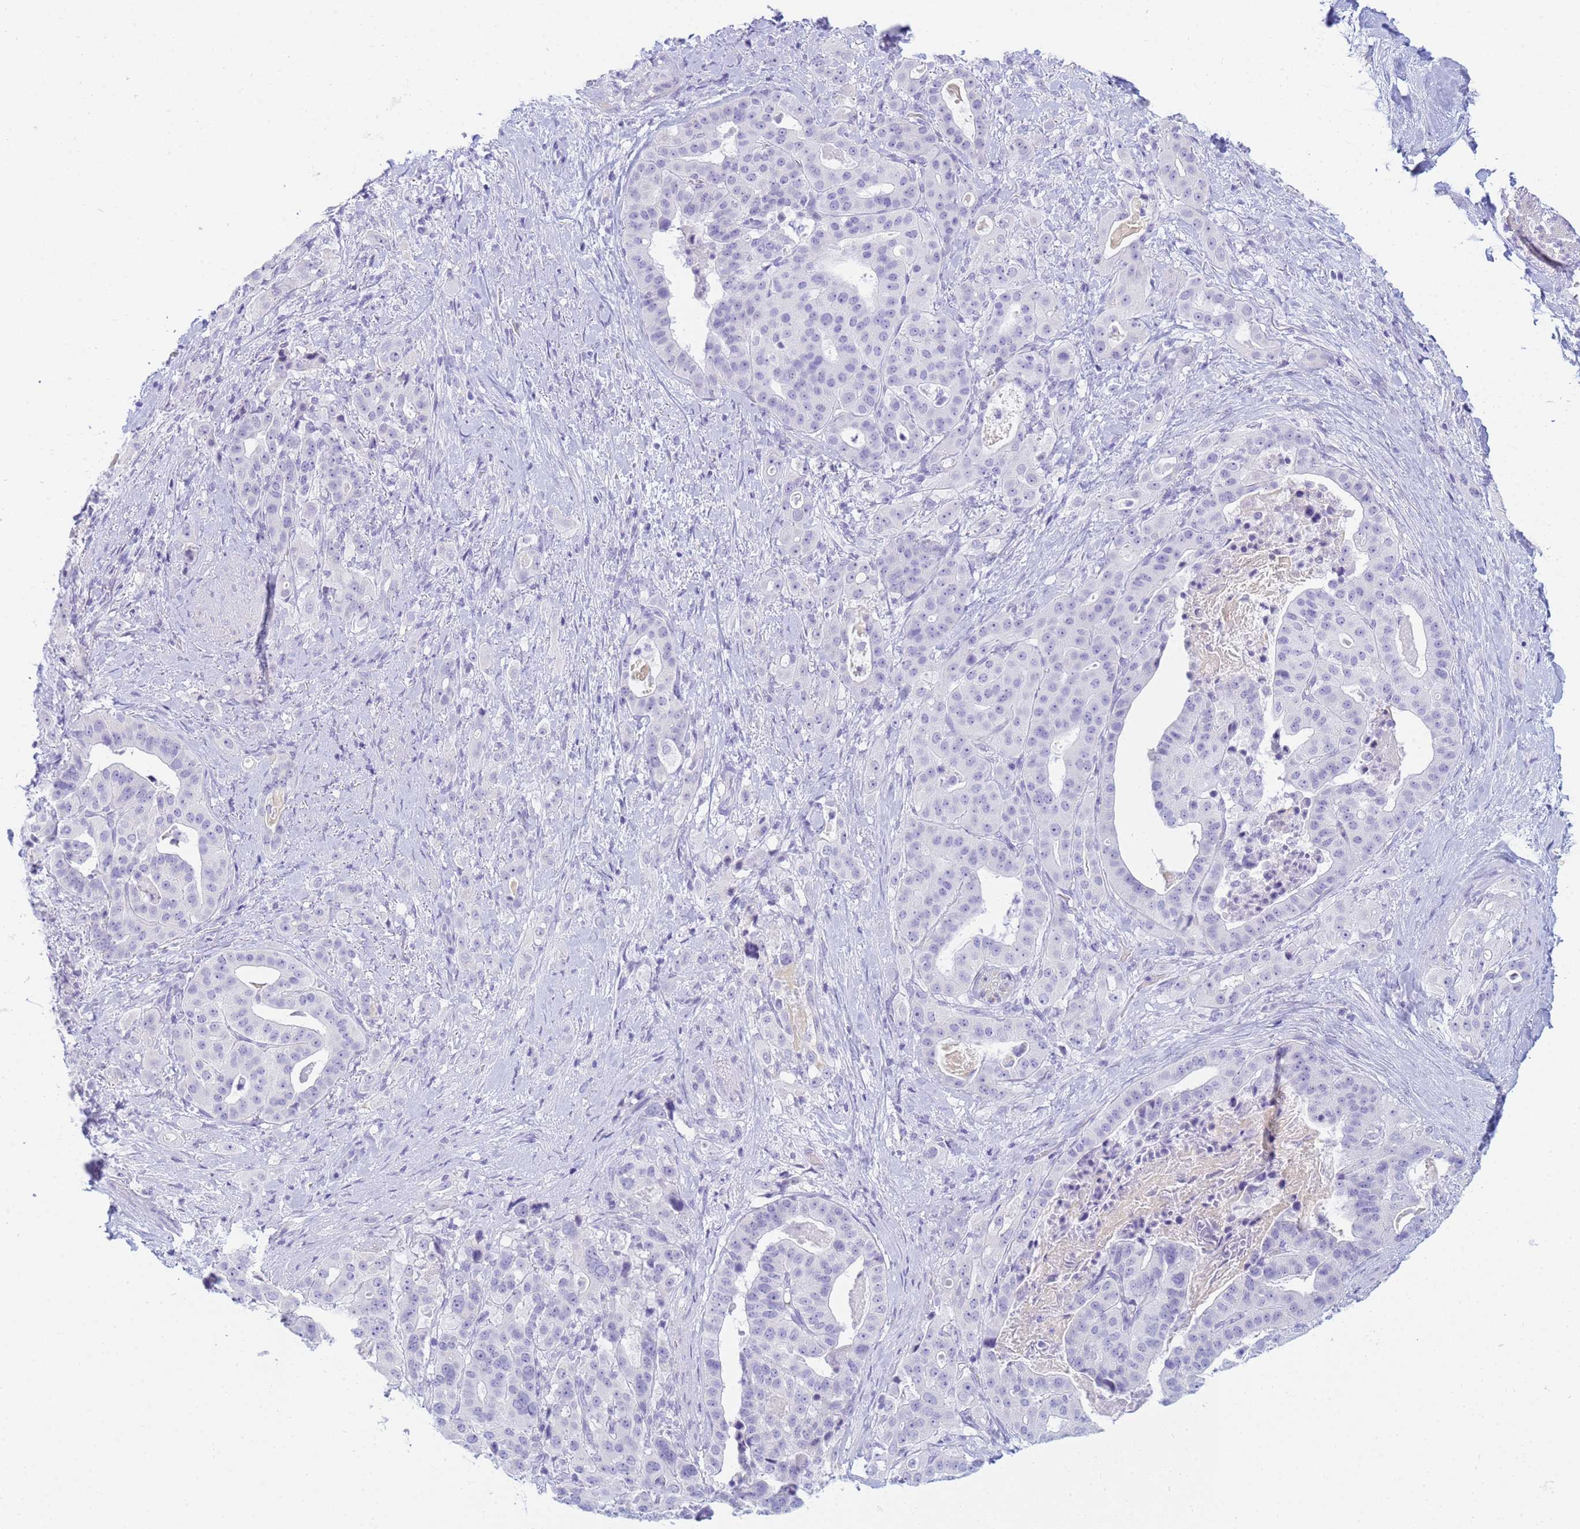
{"staining": {"intensity": "negative", "quantity": "none", "location": "none"}, "tissue": "stomach cancer", "cell_type": "Tumor cells", "image_type": "cancer", "snomed": [{"axis": "morphology", "description": "Adenocarcinoma, NOS"}, {"axis": "topography", "description": "Stomach"}], "caption": "Human stomach cancer stained for a protein using IHC shows no expression in tumor cells.", "gene": "SNX20", "patient": {"sex": "male", "age": 48}}